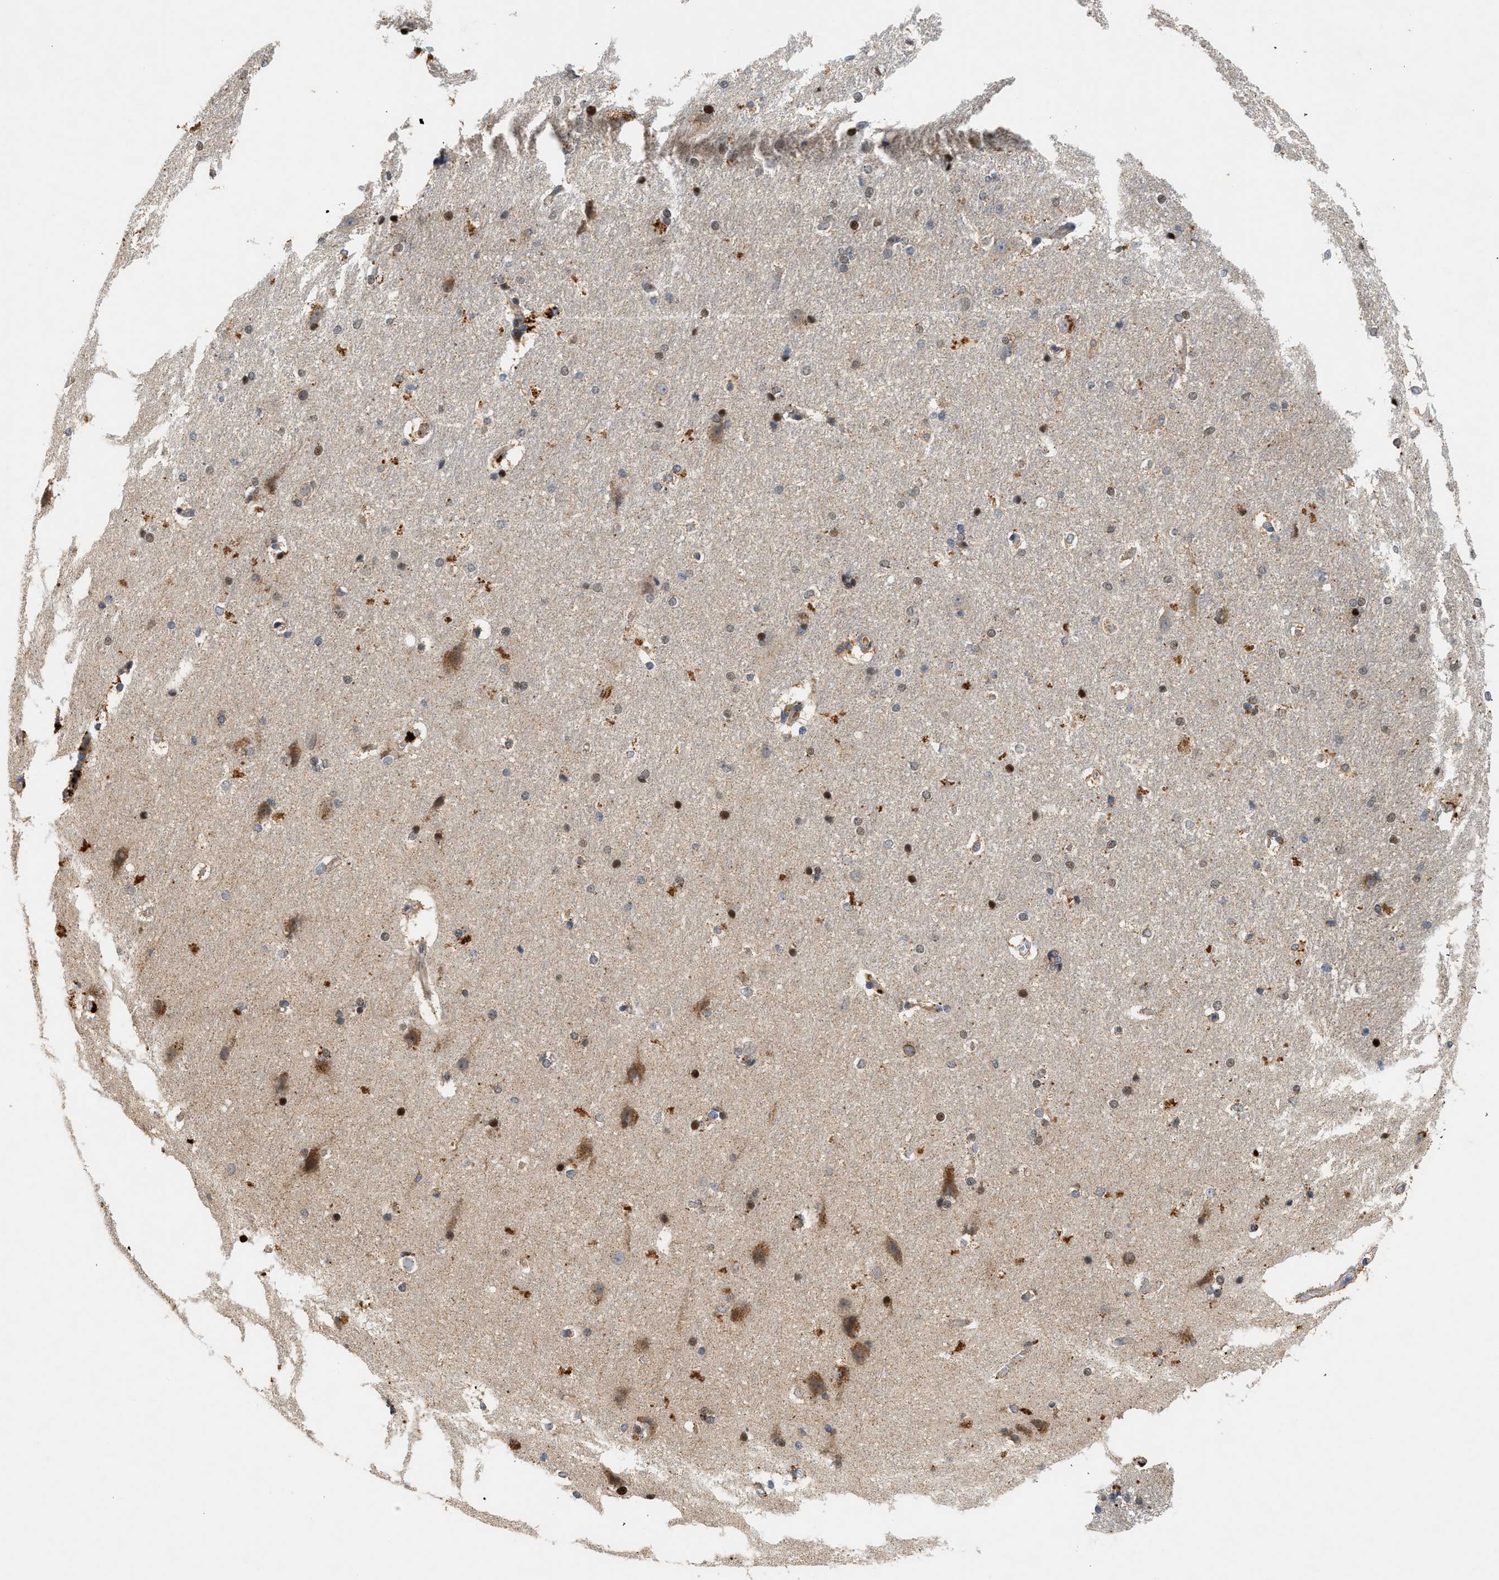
{"staining": {"intensity": "strong", "quantity": "<25%", "location": "cytoplasmic/membranous"}, "tissue": "hippocampus", "cell_type": "Glial cells", "image_type": "normal", "snomed": [{"axis": "morphology", "description": "Normal tissue, NOS"}, {"axis": "topography", "description": "Hippocampus"}], "caption": "Immunohistochemical staining of unremarkable human hippocampus demonstrates strong cytoplasmic/membranous protein staining in approximately <25% of glial cells.", "gene": "MCU", "patient": {"sex": "female", "age": 19}}